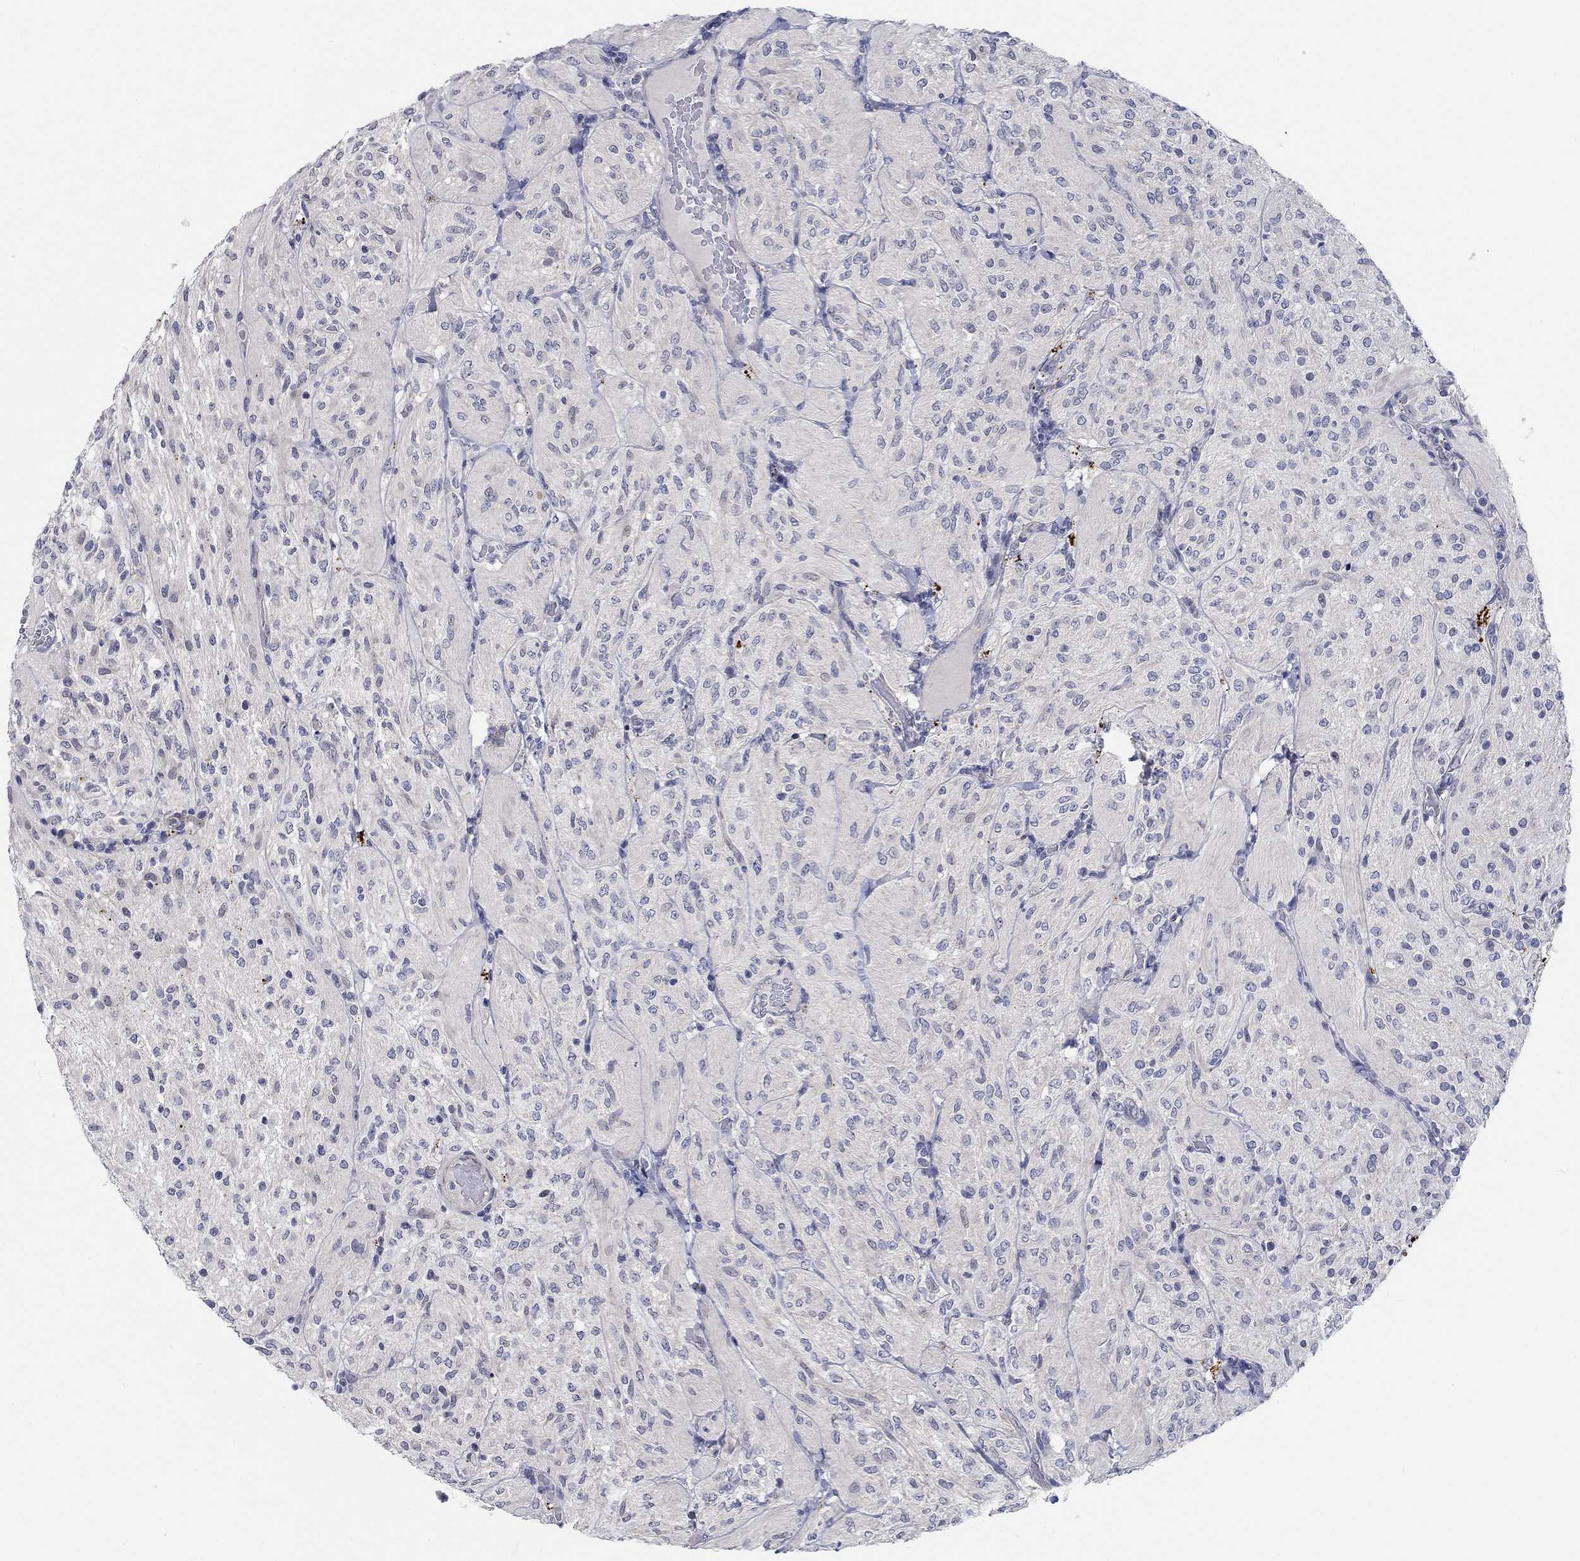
{"staining": {"intensity": "negative", "quantity": "none", "location": "none"}, "tissue": "glioma", "cell_type": "Tumor cells", "image_type": "cancer", "snomed": [{"axis": "morphology", "description": "Glioma, malignant, Low grade"}, {"axis": "topography", "description": "Brain"}], "caption": "Malignant glioma (low-grade) stained for a protein using IHC exhibits no staining tumor cells.", "gene": "SMIM18", "patient": {"sex": "male", "age": 3}}